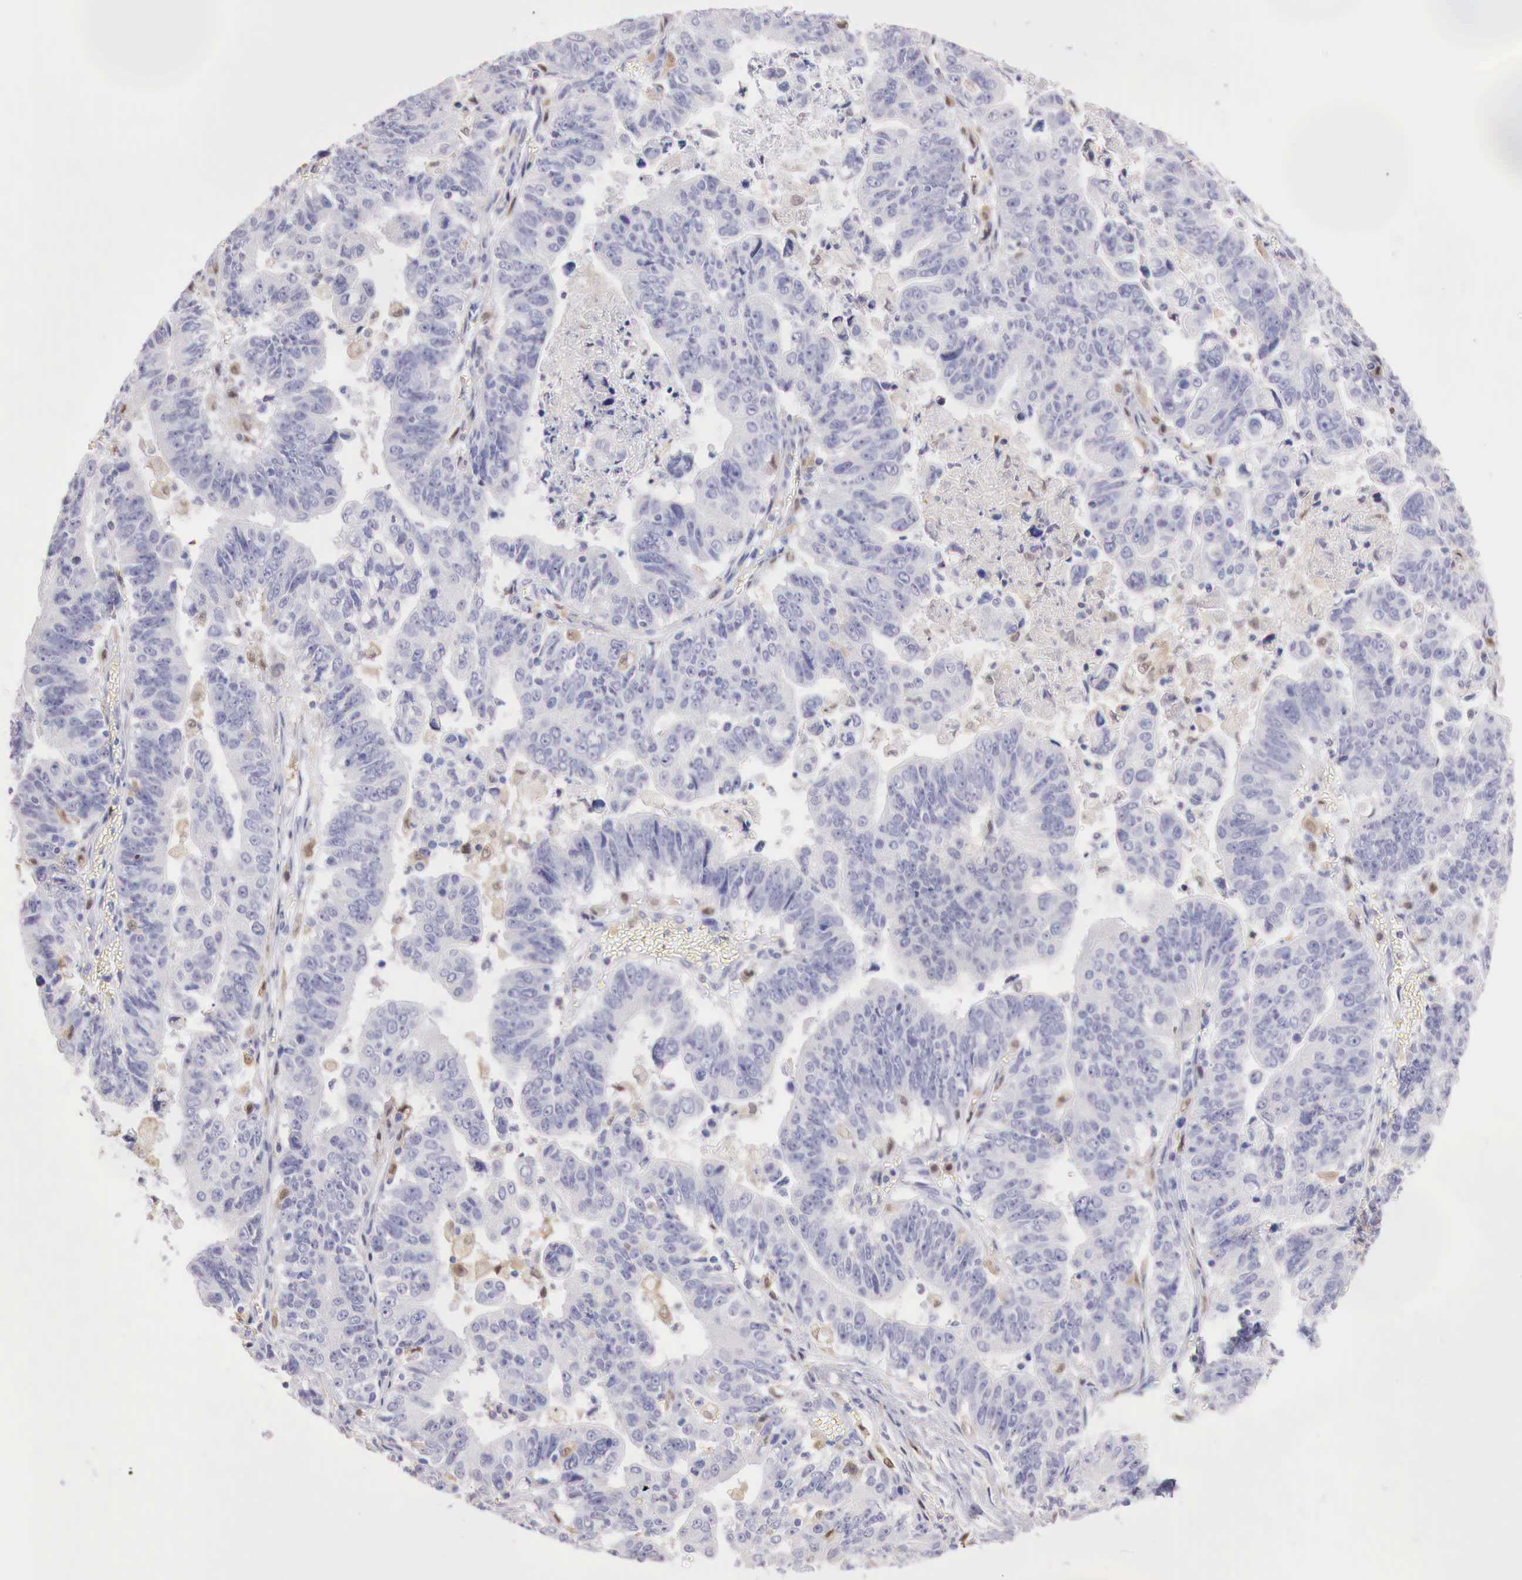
{"staining": {"intensity": "negative", "quantity": "none", "location": "none"}, "tissue": "stomach cancer", "cell_type": "Tumor cells", "image_type": "cancer", "snomed": [{"axis": "morphology", "description": "Adenocarcinoma, NOS"}, {"axis": "topography", "description": "Stomach, upper"}], "caption": "Immunohistochemistry (IHC) micrograph of neoplastic tissue: human stomach cancer (adenocarcinoma) stained with DAB exhibits no significant protein positivity in tumor cells. (Immunohistochemistry (IHC), brightfield microscopy, high magnification).", "gene": "RENBP", "patient": {"sex": "female", "age": 50}}